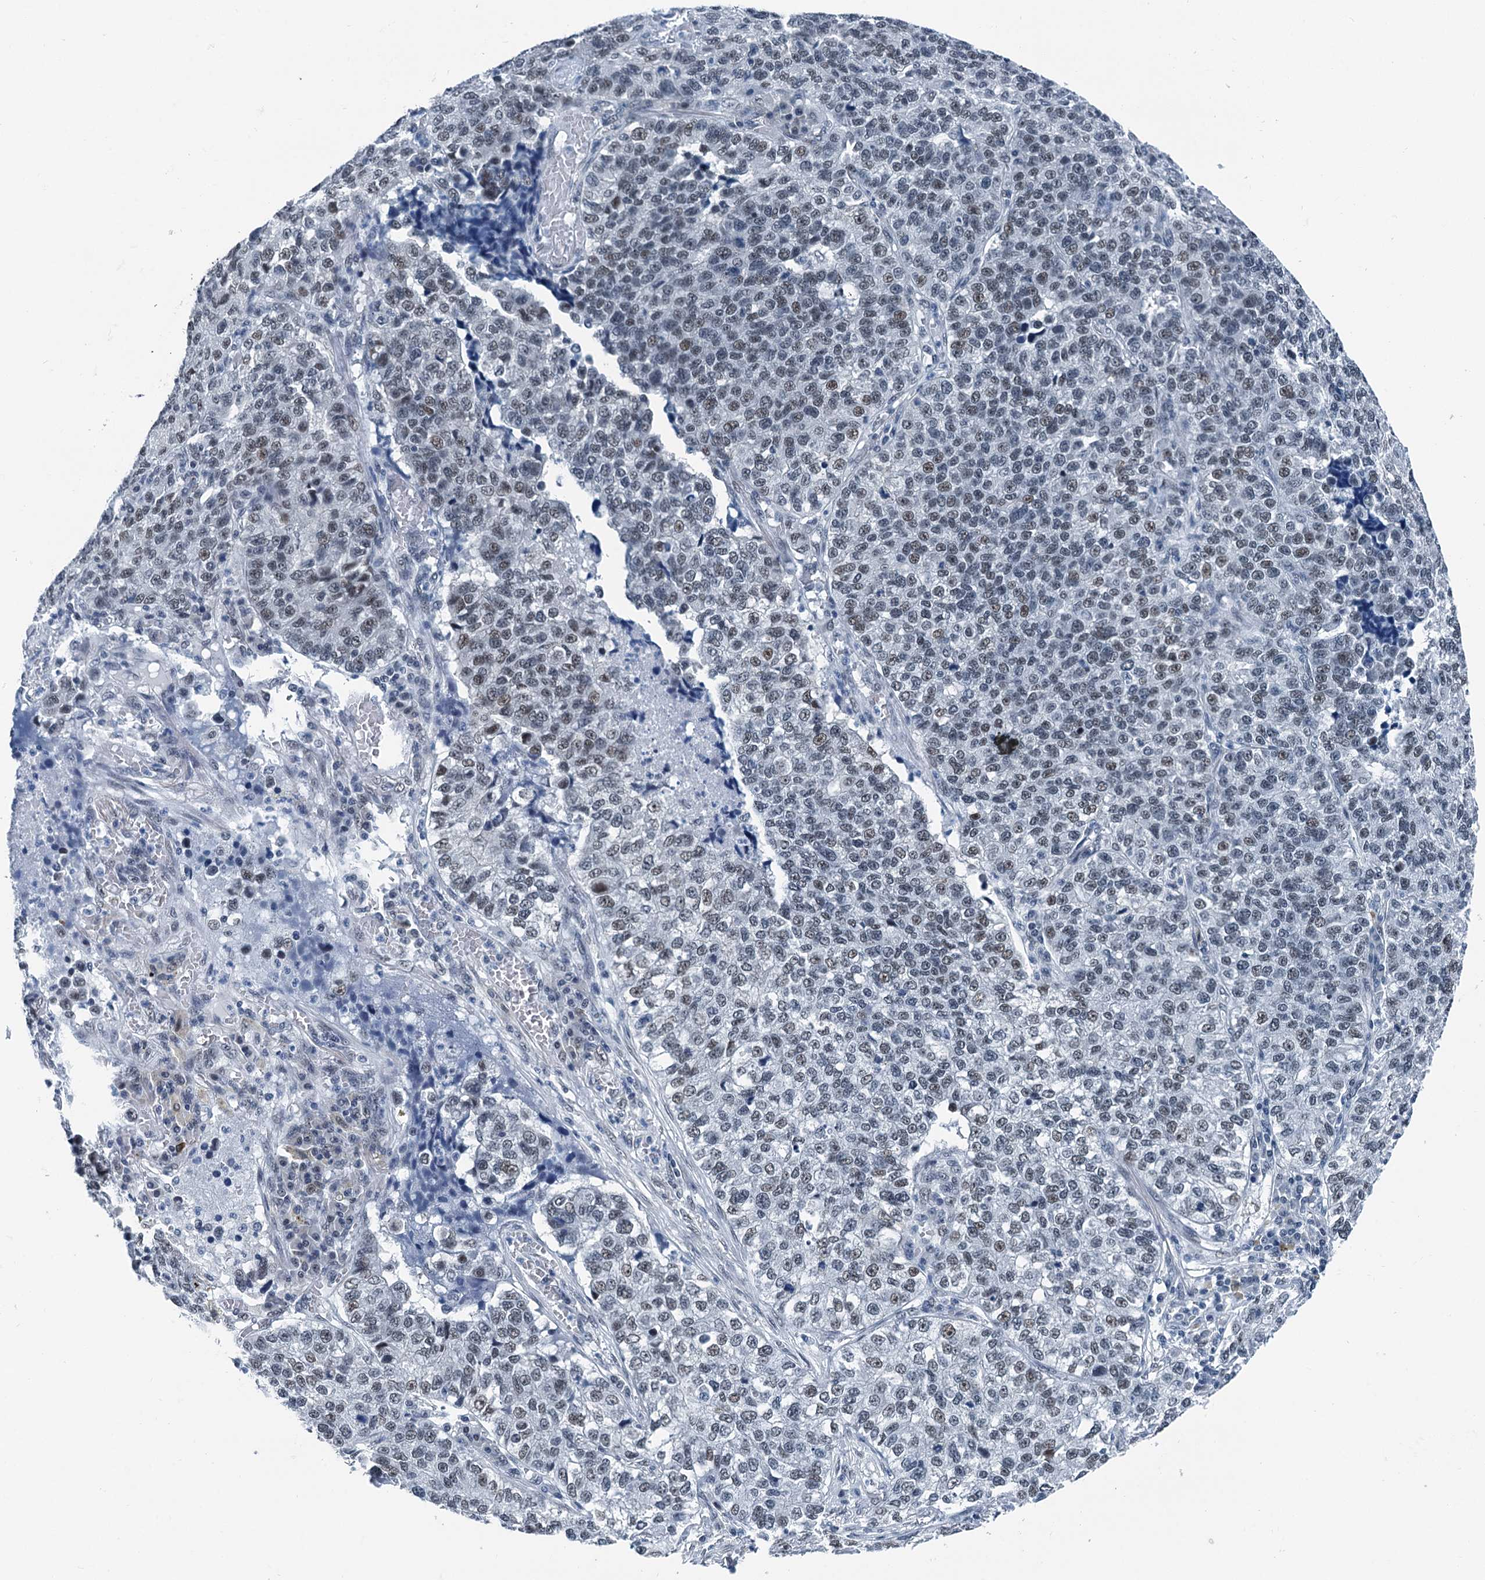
{"staining": {"intensity": "weak", "quantity": "<25%", "location": "nuclear"}, "tissue": "lung cancer", "cell_type": "Tumor cells", "image_type": "cancer", "snomed": [{"axis": "morphology", "description": "Adenocarcinoma, NOS"}, {"axis": "topography", "description": "Lung"}], "caption": "This is an IHC micrograph of human adenocarcinoma (lung). There is no positivity in tumor cells.", "gene": "TRPT1", "patient": {"sex": "male", "age": 49}}